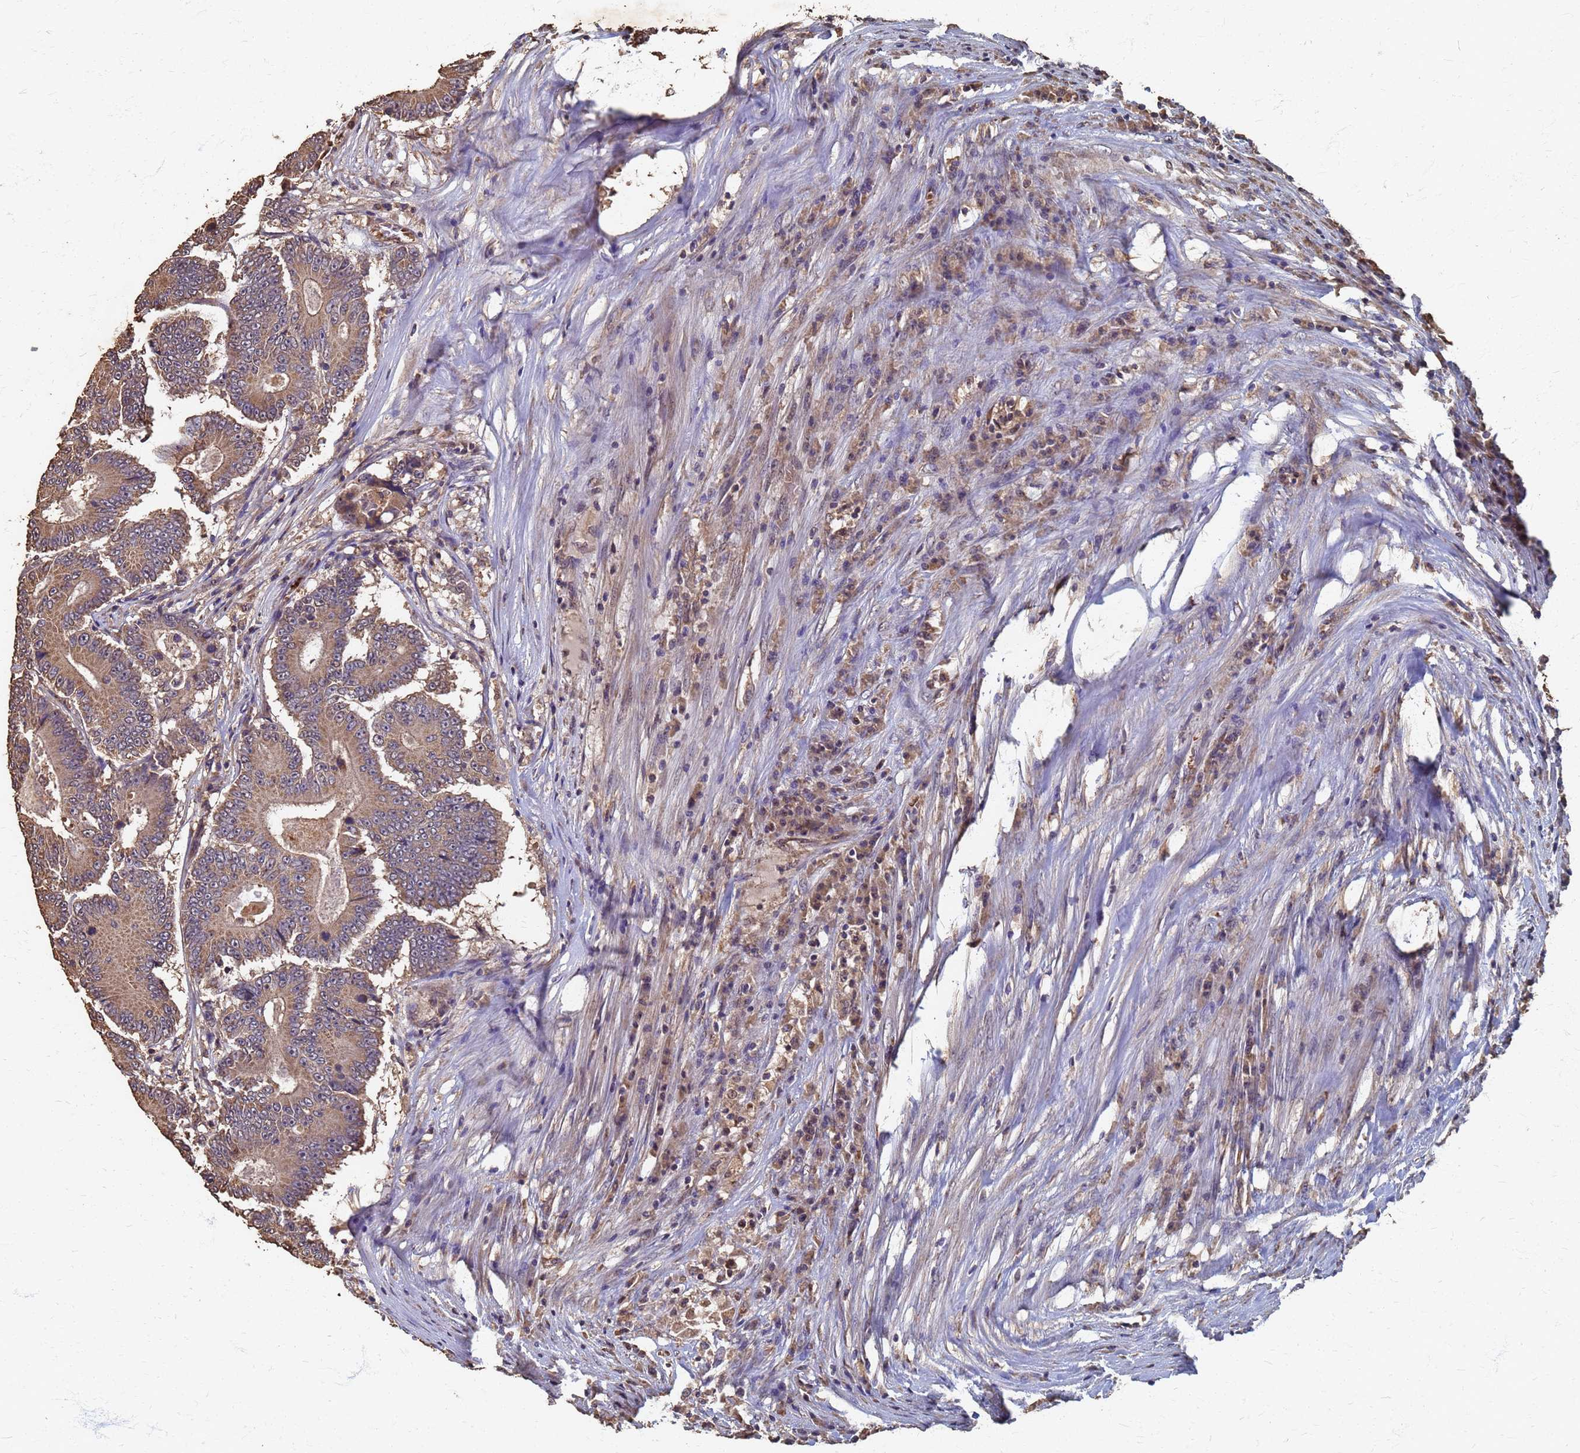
{"staining": {"intensity": "moderate", "quantity": ">75%", "location": "cytoplasmic/membranous"}, "tissue": "colorectal cancer", "cell_type": "Tumor cells", "image_type": "cancer", "snomed": [{"axis": "morphology", "description": "Adenocarcinoma, NOS"}, {"axis": "topography", "description": "Colon"}], "caption": "Immunohistochemistry of colorectal adenocarcinoma displays medium levels of moderate cytoplasmic/membranous expression in approximately >75% of tumor cells. (IHC, brightfield microscopy, high magnification).", "gene": "DPH5", "patient": {"sex": "male", "age": 83}}